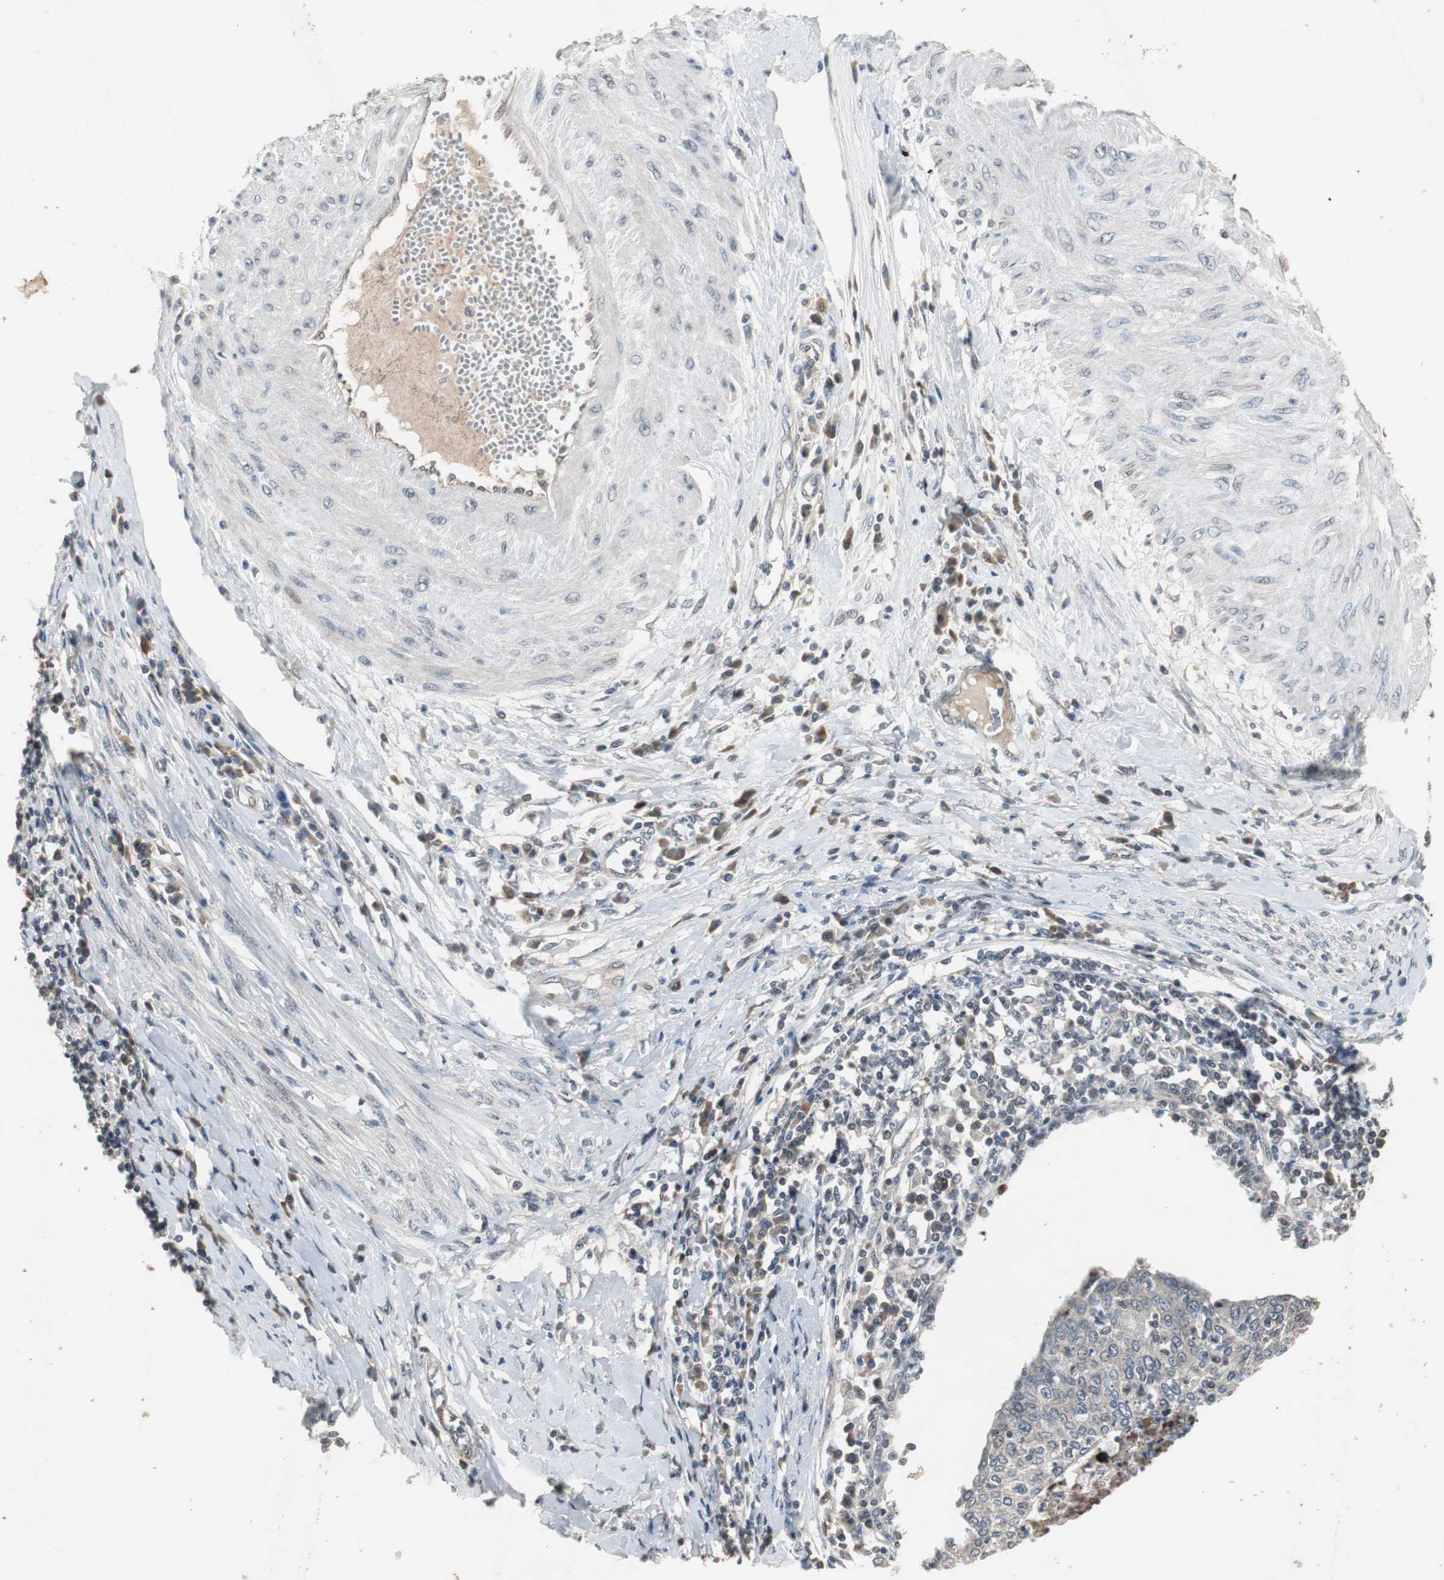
{"staining": {"intensity": "weak", "quantity": ">75%", "location": "cytoplasmic/membranous"}, "tissue": "cervical cancer", "cell_type": "Tumor cells", "image_type": "cancer", "snomed": [{"axis": "morphology", "description": "Squamous cell carcinoma, NOS"}, {"axis": "topography", "description": "Cervix"}], "caption": "The histopathology image reveals immunohistochemical staining of cervical cancer. There is weak cytoplasmic/membranous staining is present in approximately >75% of tumor cells. (DAB (3,3'-diaminobenzidine) IHC with brightfield microscopy, high magnification).", "gene": "ZMPSTE24", "patient": {"sex": "female", "age": 40}}